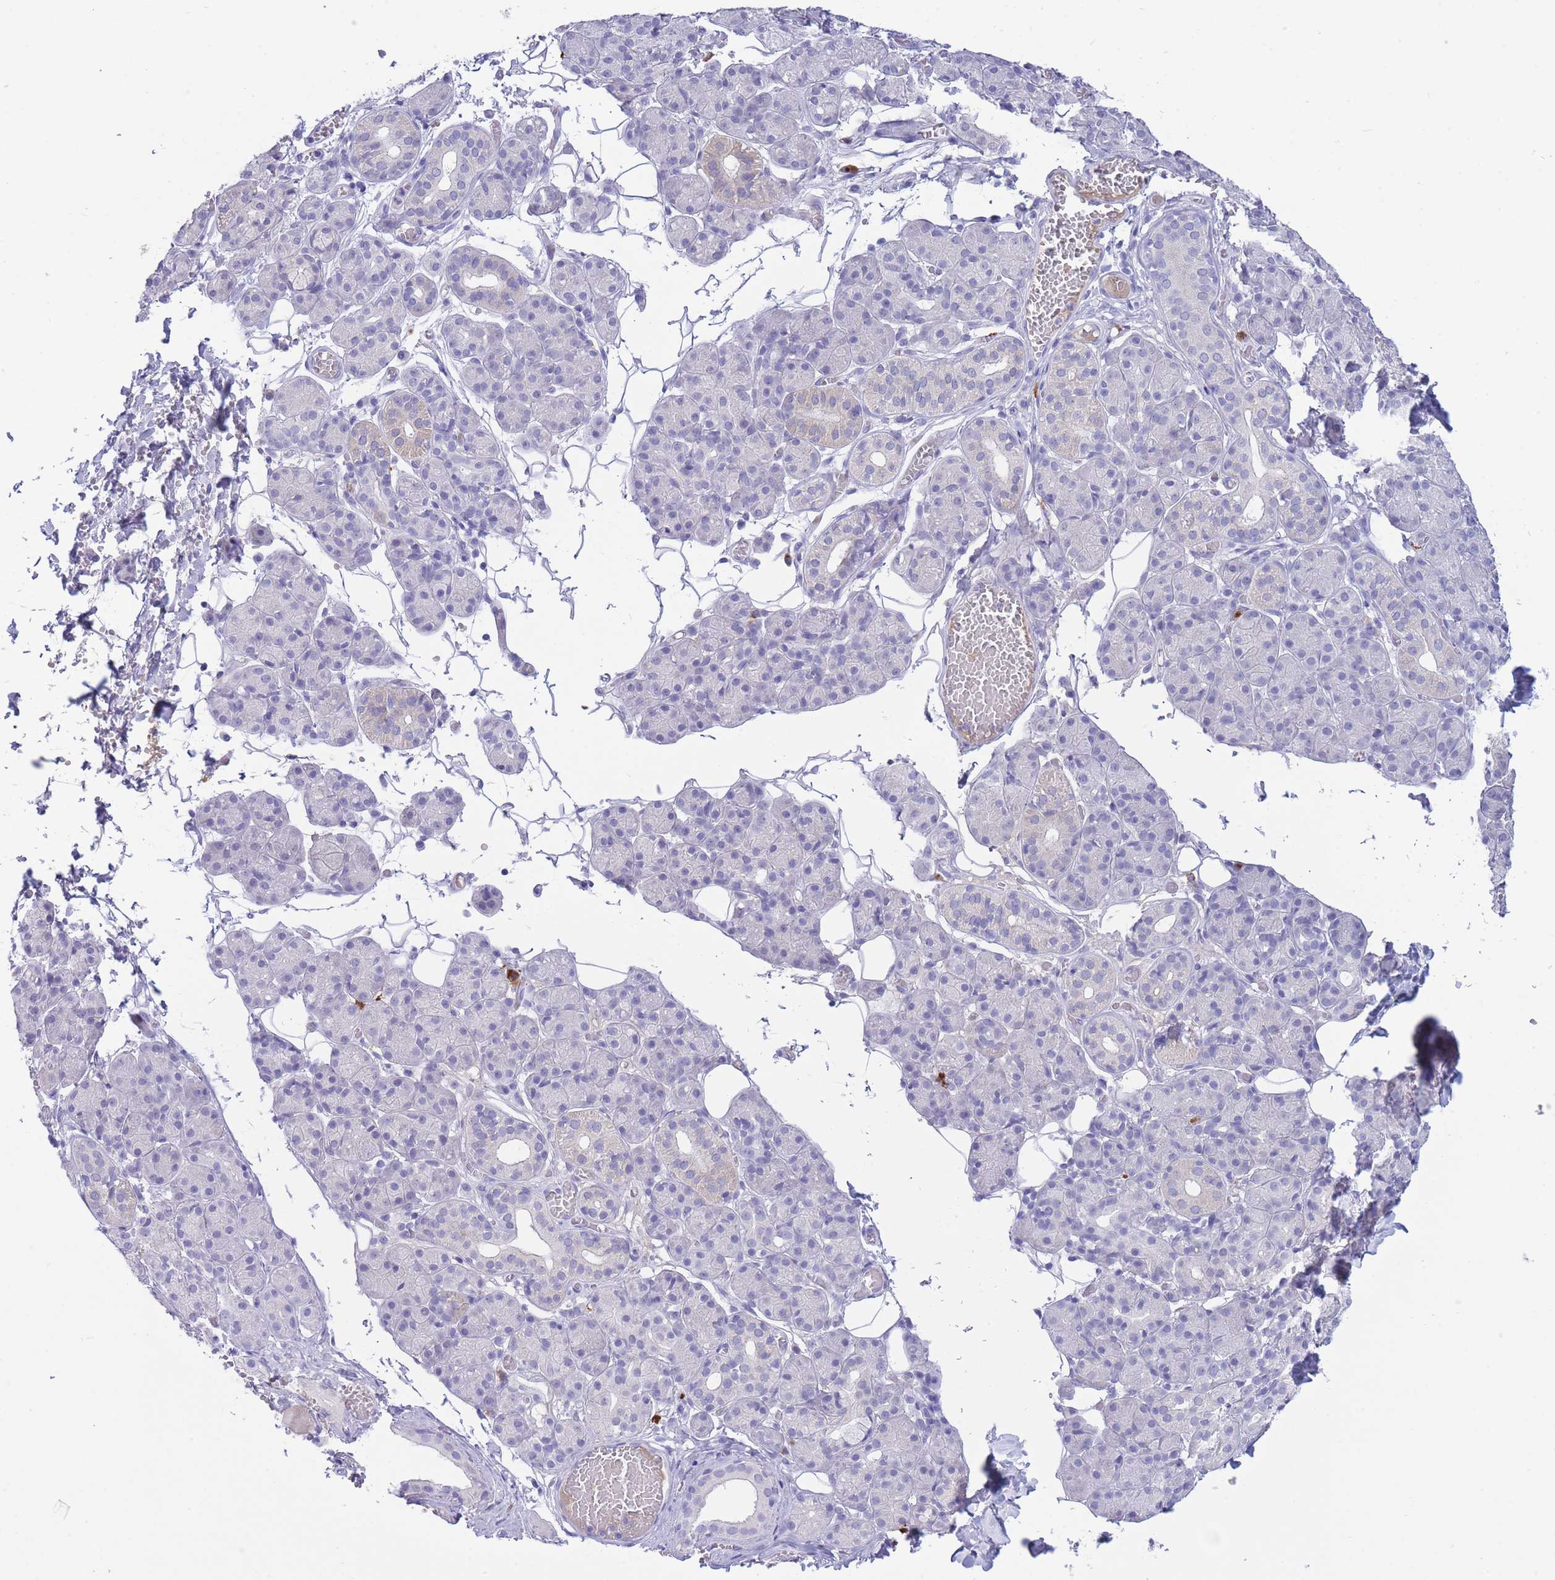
{"staining": {"intensity": "weak", "quantity": "<25%", "location": "cytoplasmic/membranous"}, "tissue": "salivary gland", "cell_type": "Glandular cells", "image_type": "normal", "snomed": [{"axis": "morphology", "description": "Normal tissue, NOS"}, {"axis": "topography", "description": "Salivary gland"}], "caption": "A high-resolution photomicrograph shows immunohistochemistry staining of normal salivary gland, which exhibits no significant expression in glandular cells. (DAB (3,3'-diaminobenzidine) IHC visualized using brightfield microscopy, high magnification).", "gene": "ASAP3", "patient": {"sex": "male", "age": 63}}